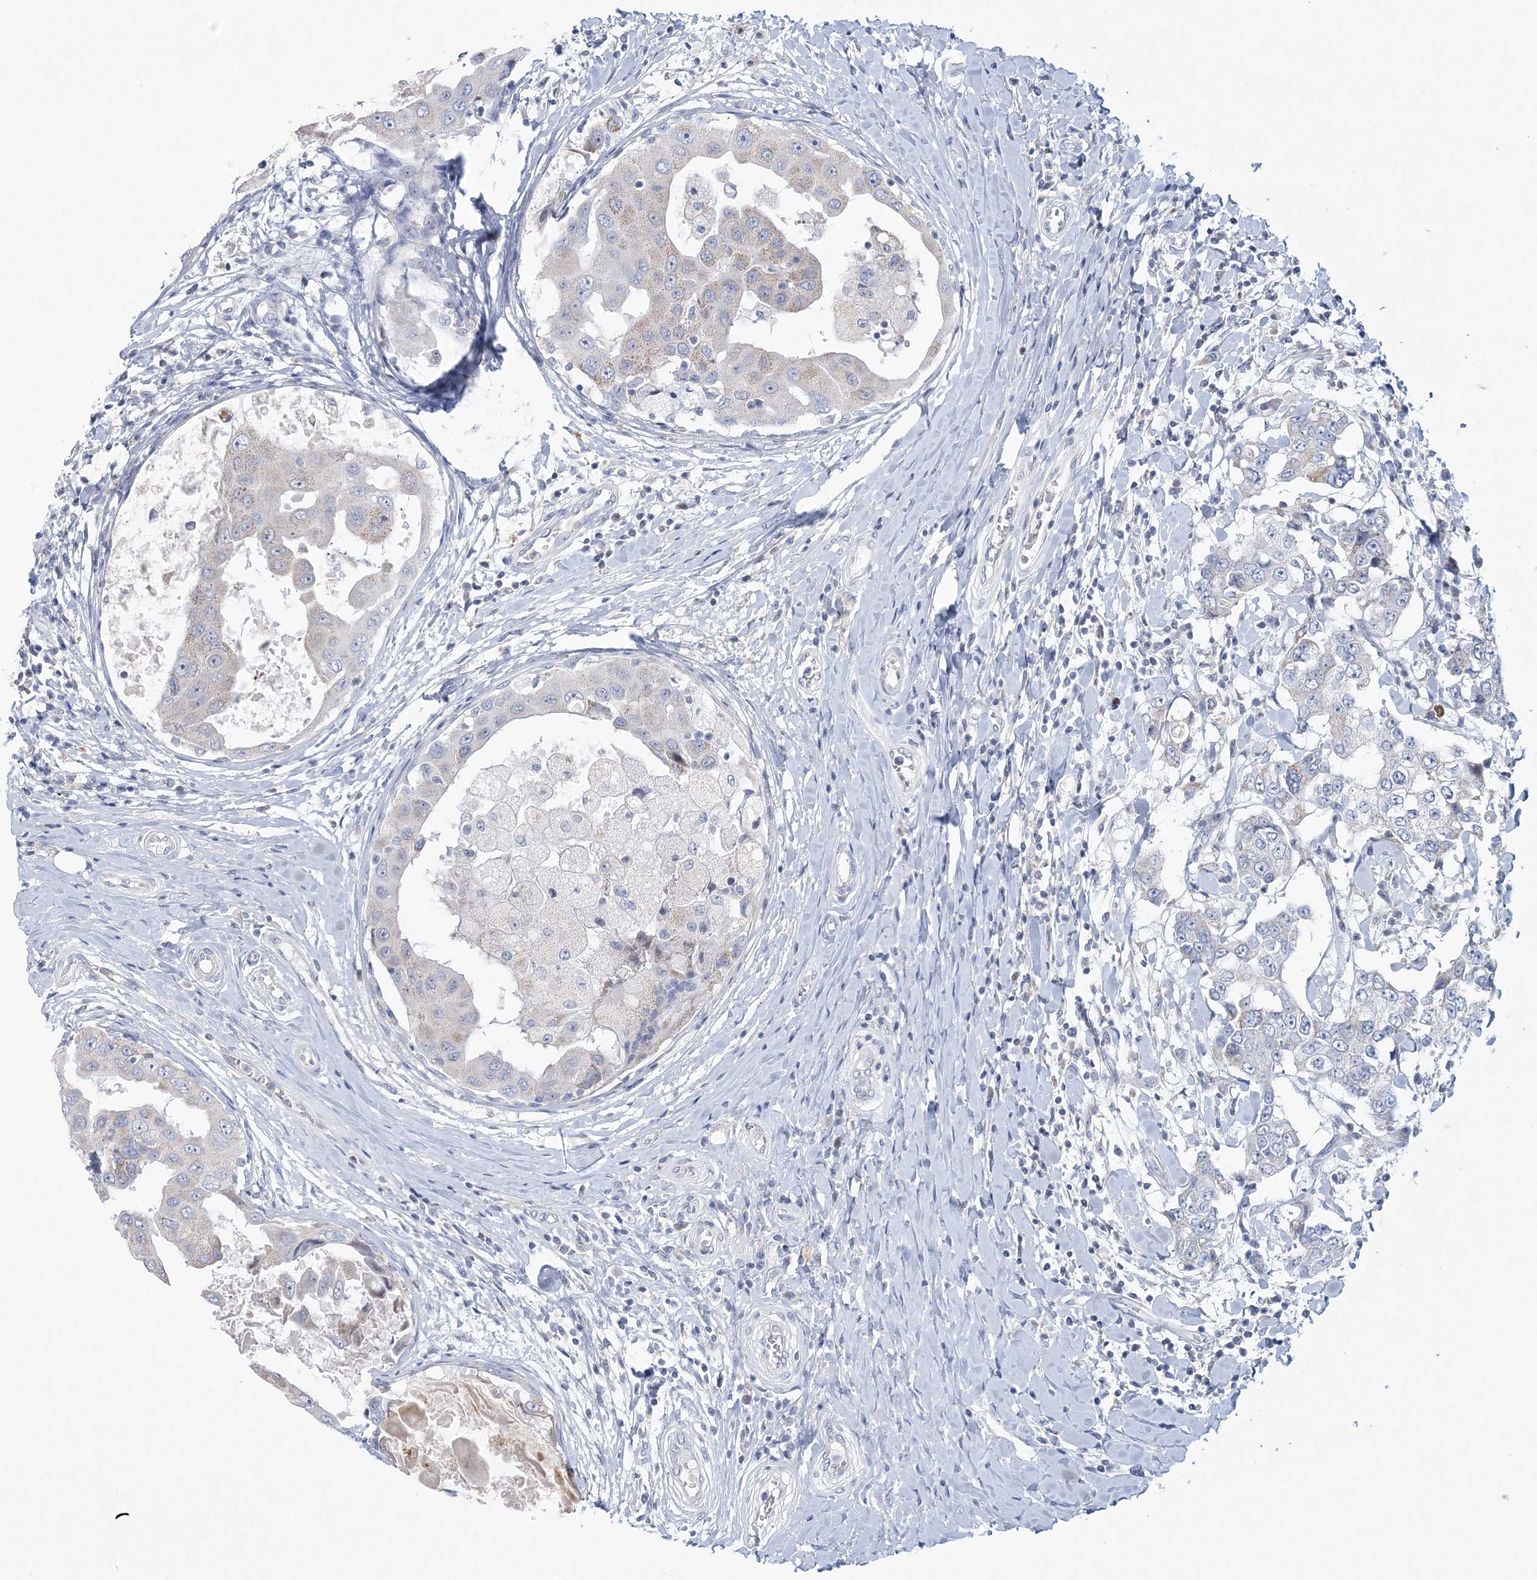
{"staining": {"intensity": "negative", "quantity": "none", "location": "none"}, "tissue": "breast cancer", "cell_type": "Tumor cells", "image_type": "cancer", "snomed": [{"axis": "morphology", "description": "Duct carcinoma"}, {"axis": "topography", "description": "Breast"}], "caption": "This is an immunohistochemistry image of human breast cancer. There is no positivity in tumor cells.", "gene": "NIPAL1", "patient": {"sex": "female", "age": 27}}